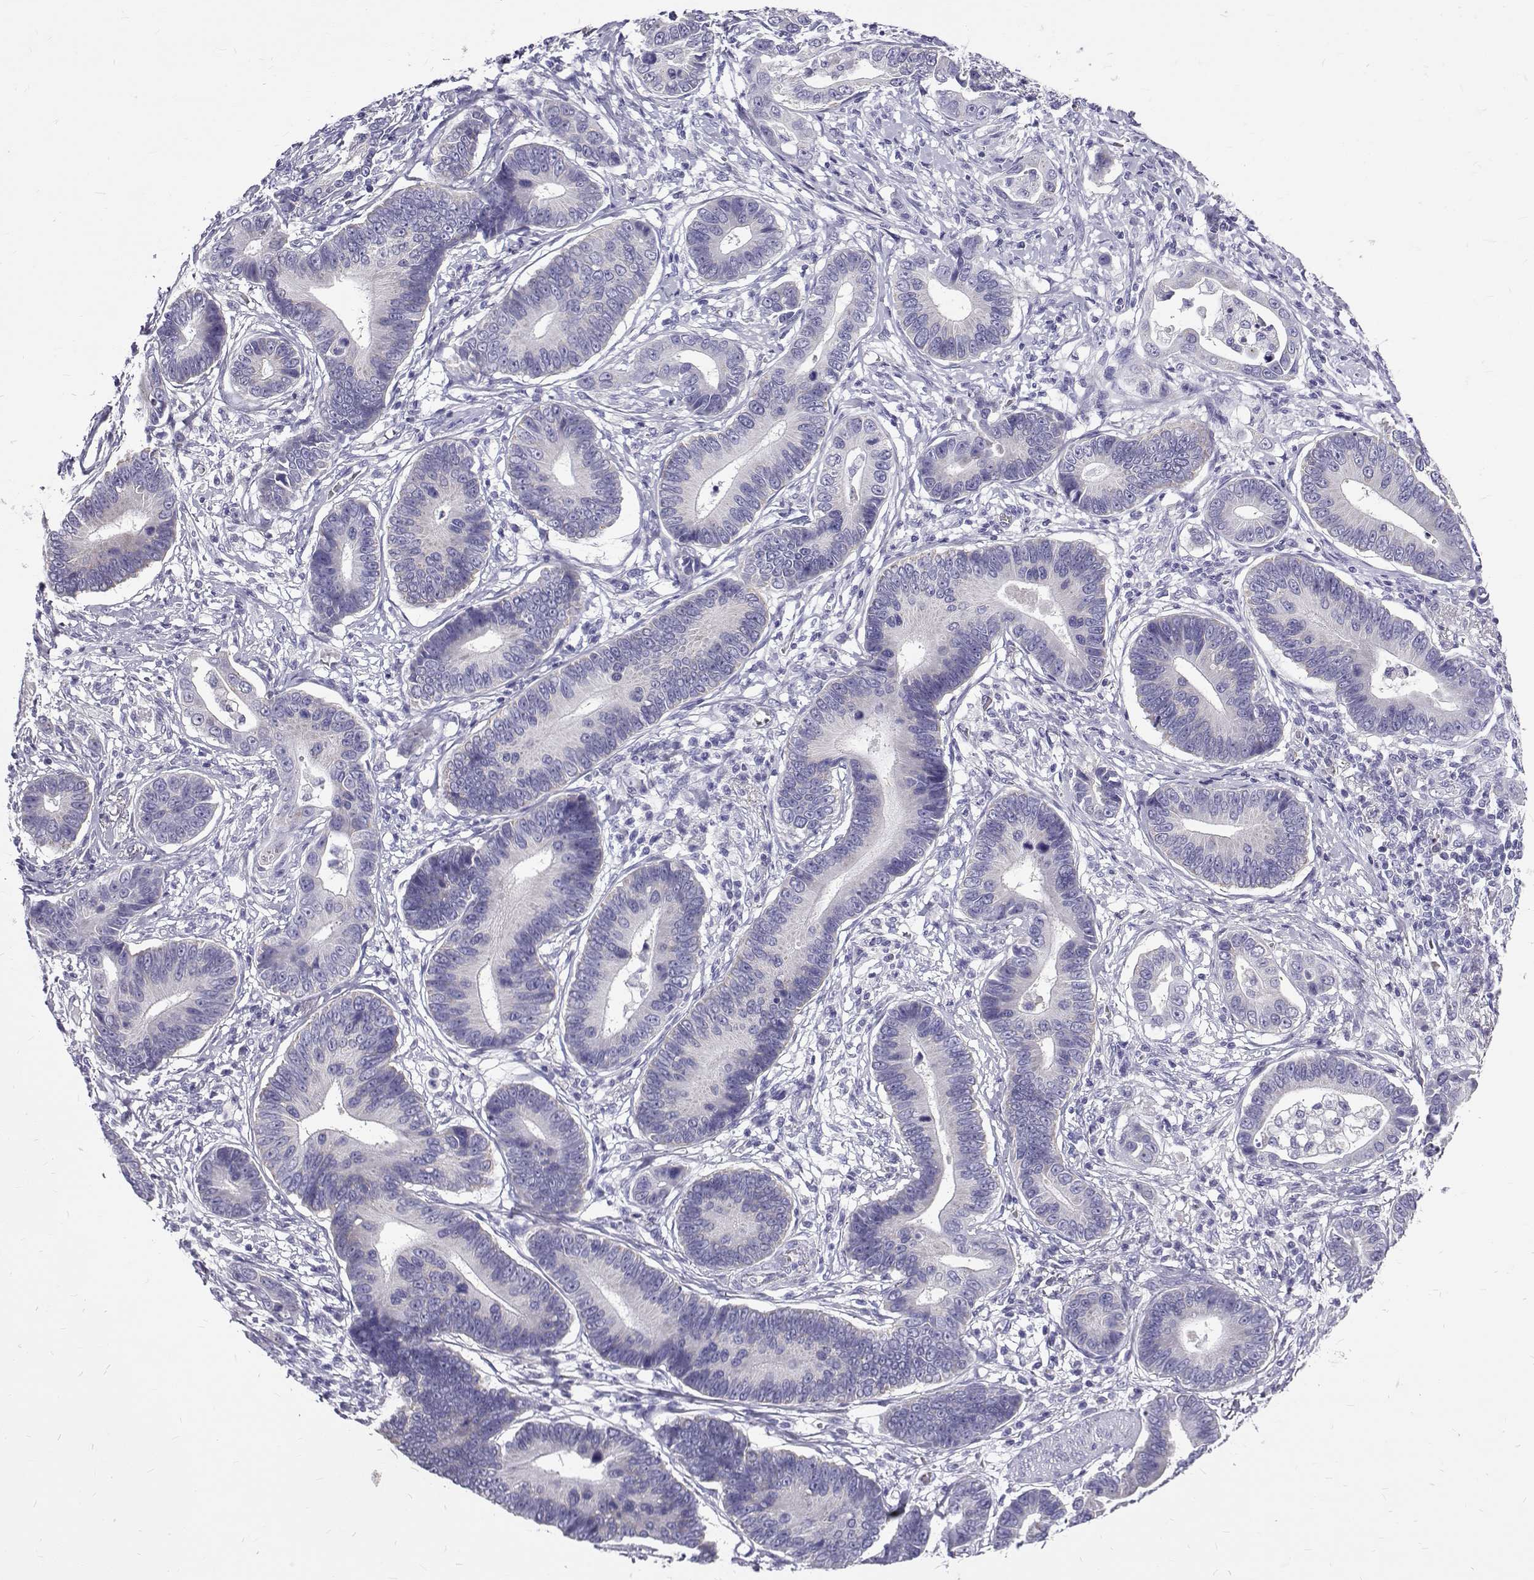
{"staining": {"intensity": "negative", "quantity": "none", "location": "none"}, "tissue": "stomach cancer", "cell_type": "Tumor cells", "image_type": "cancer", "snomed": [{"axis": "morphology", "description": "Adenocarcinoma, NOS"}, {"axis": "topography", "description": "Stomach"}], "caption": "There is no significant staining in tumor cells of stomach cancer.", "gene": "IGSF1", "patient": {"sex": "male", "age": 84}}